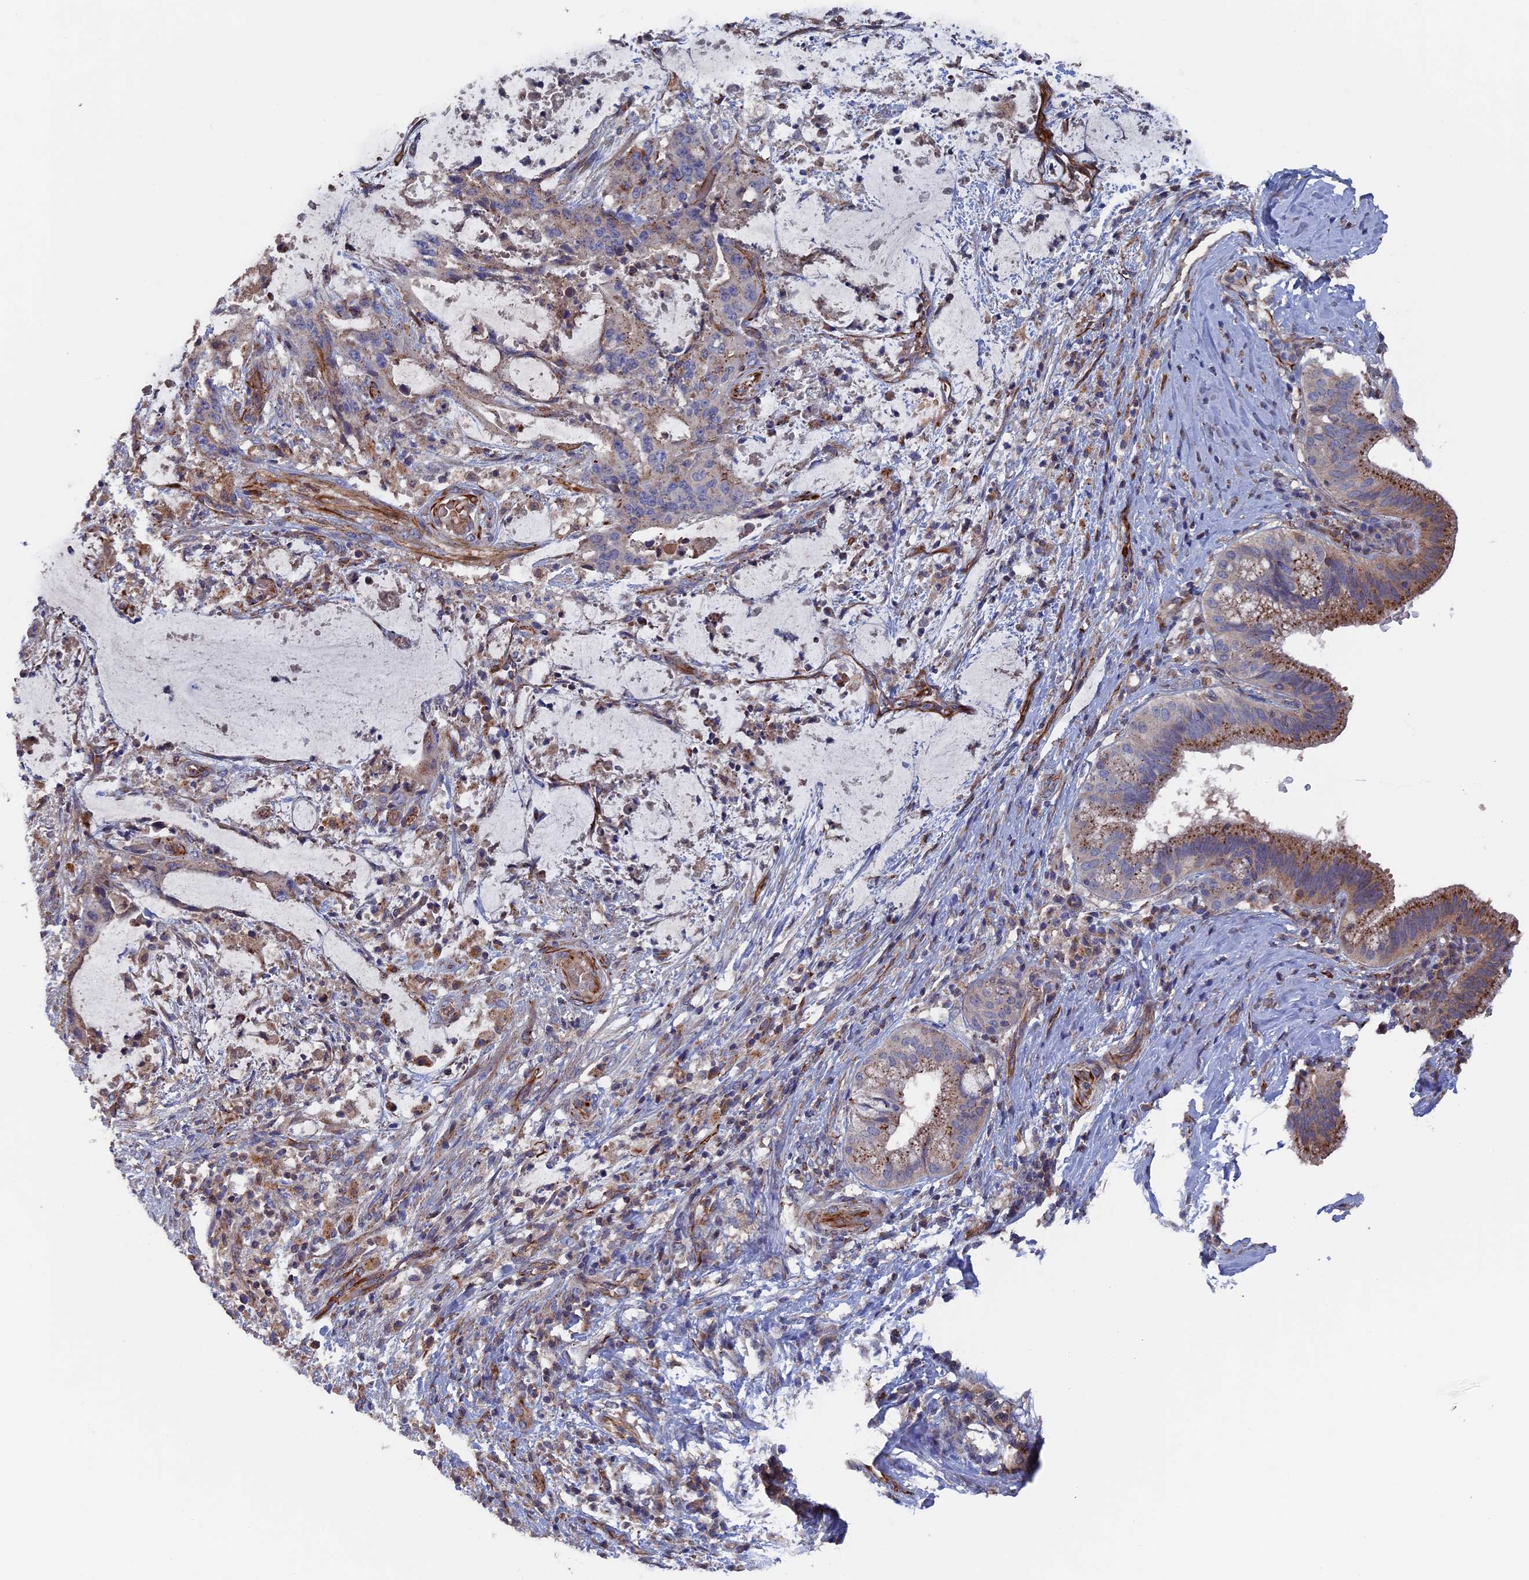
{"staining": {"intensity": "moderate", "quantity": "25%-75%", "location": "cytoplasmic/membranous"}, "tissue": "liver cancer", "cell_type": "Tumor cells", "image_type": "cancer", "snomed": [{"axis": "morphology", "description": "Normal tissue, NOS"}, {"axis": "morphology", "description": "Cholangiocarcinoma"}, {"axis": "topography", "description": "Liver"}, {"axis": "topography", "description": "Peripheral nerve tissue"}], "caption": "Immunohistochemistry (IHC) photomicrograph of neoplastic tissue: cholangiocarcinoma (liver) stained using immunohistochemistry (IHC) exhibits medium levels of moderate protein expression localized specifically in the cytoplasmic/membranous of tumor cells, appearing as a cytoplasmic/membranous brown color.", "gene": "SMG9", "patient": {"sex": "female", "age": 73}}